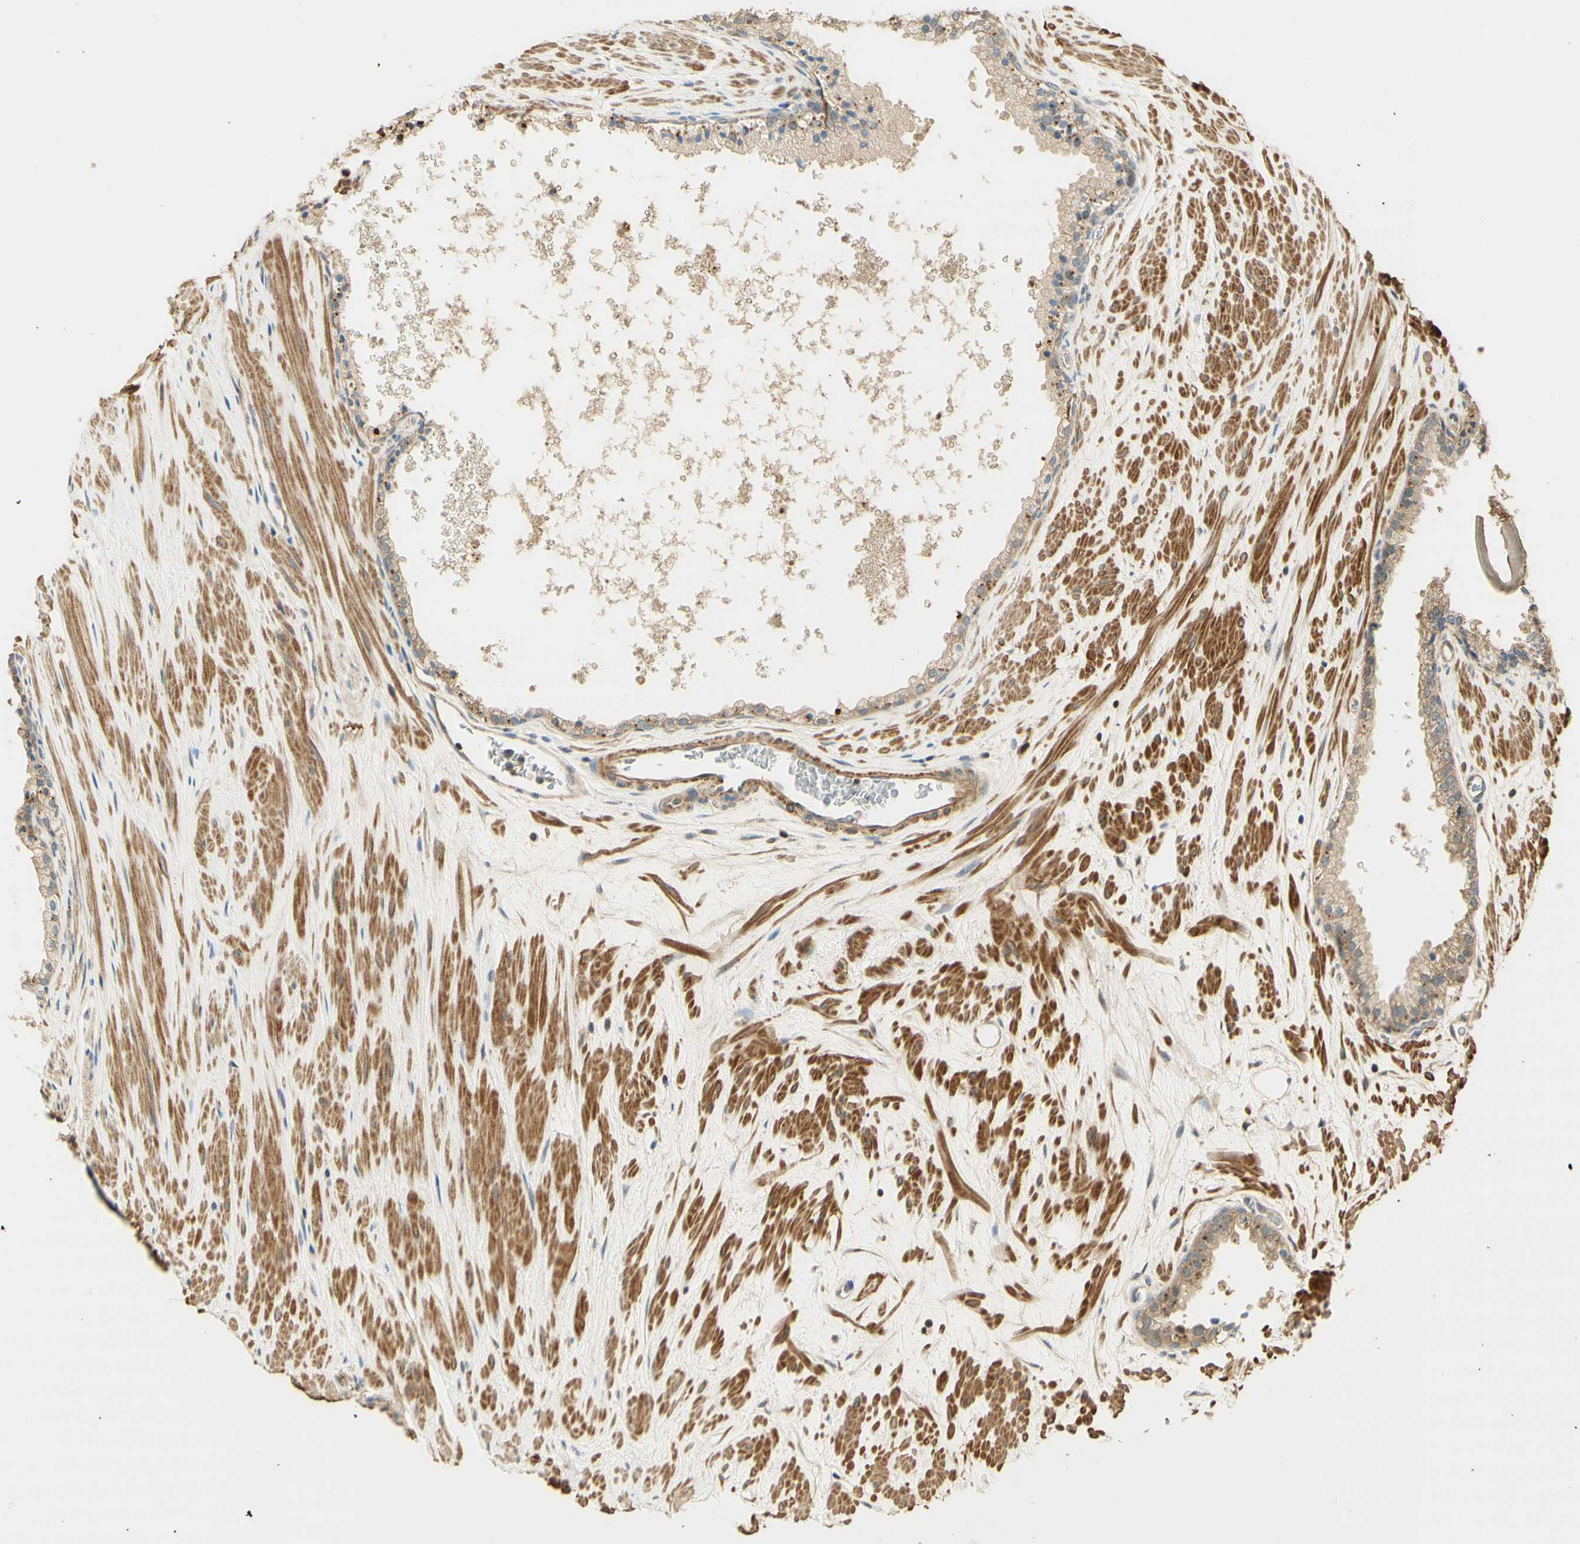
{"staining": {"intensity": "weak", "quantity": "<25%", "location": "cytoplasmic/membranous"}, "tissue": "prostate cancer", "cell_type": "Tumor cells", "image_type": "cancer", "snomed": [{"axis": "morphology", "description": "Adenocarcinoma, High grade"}, {"axis": "topography", "description": "Prostate"}], "caption": "Human prostate cancer (adenocarcinoma (high-grade)) stained for a protein using immunohistochemistry (IHC) displays no staining in tumor cells.", "gene": "AGER", "patient": {"sex": "male", "age": 65}}